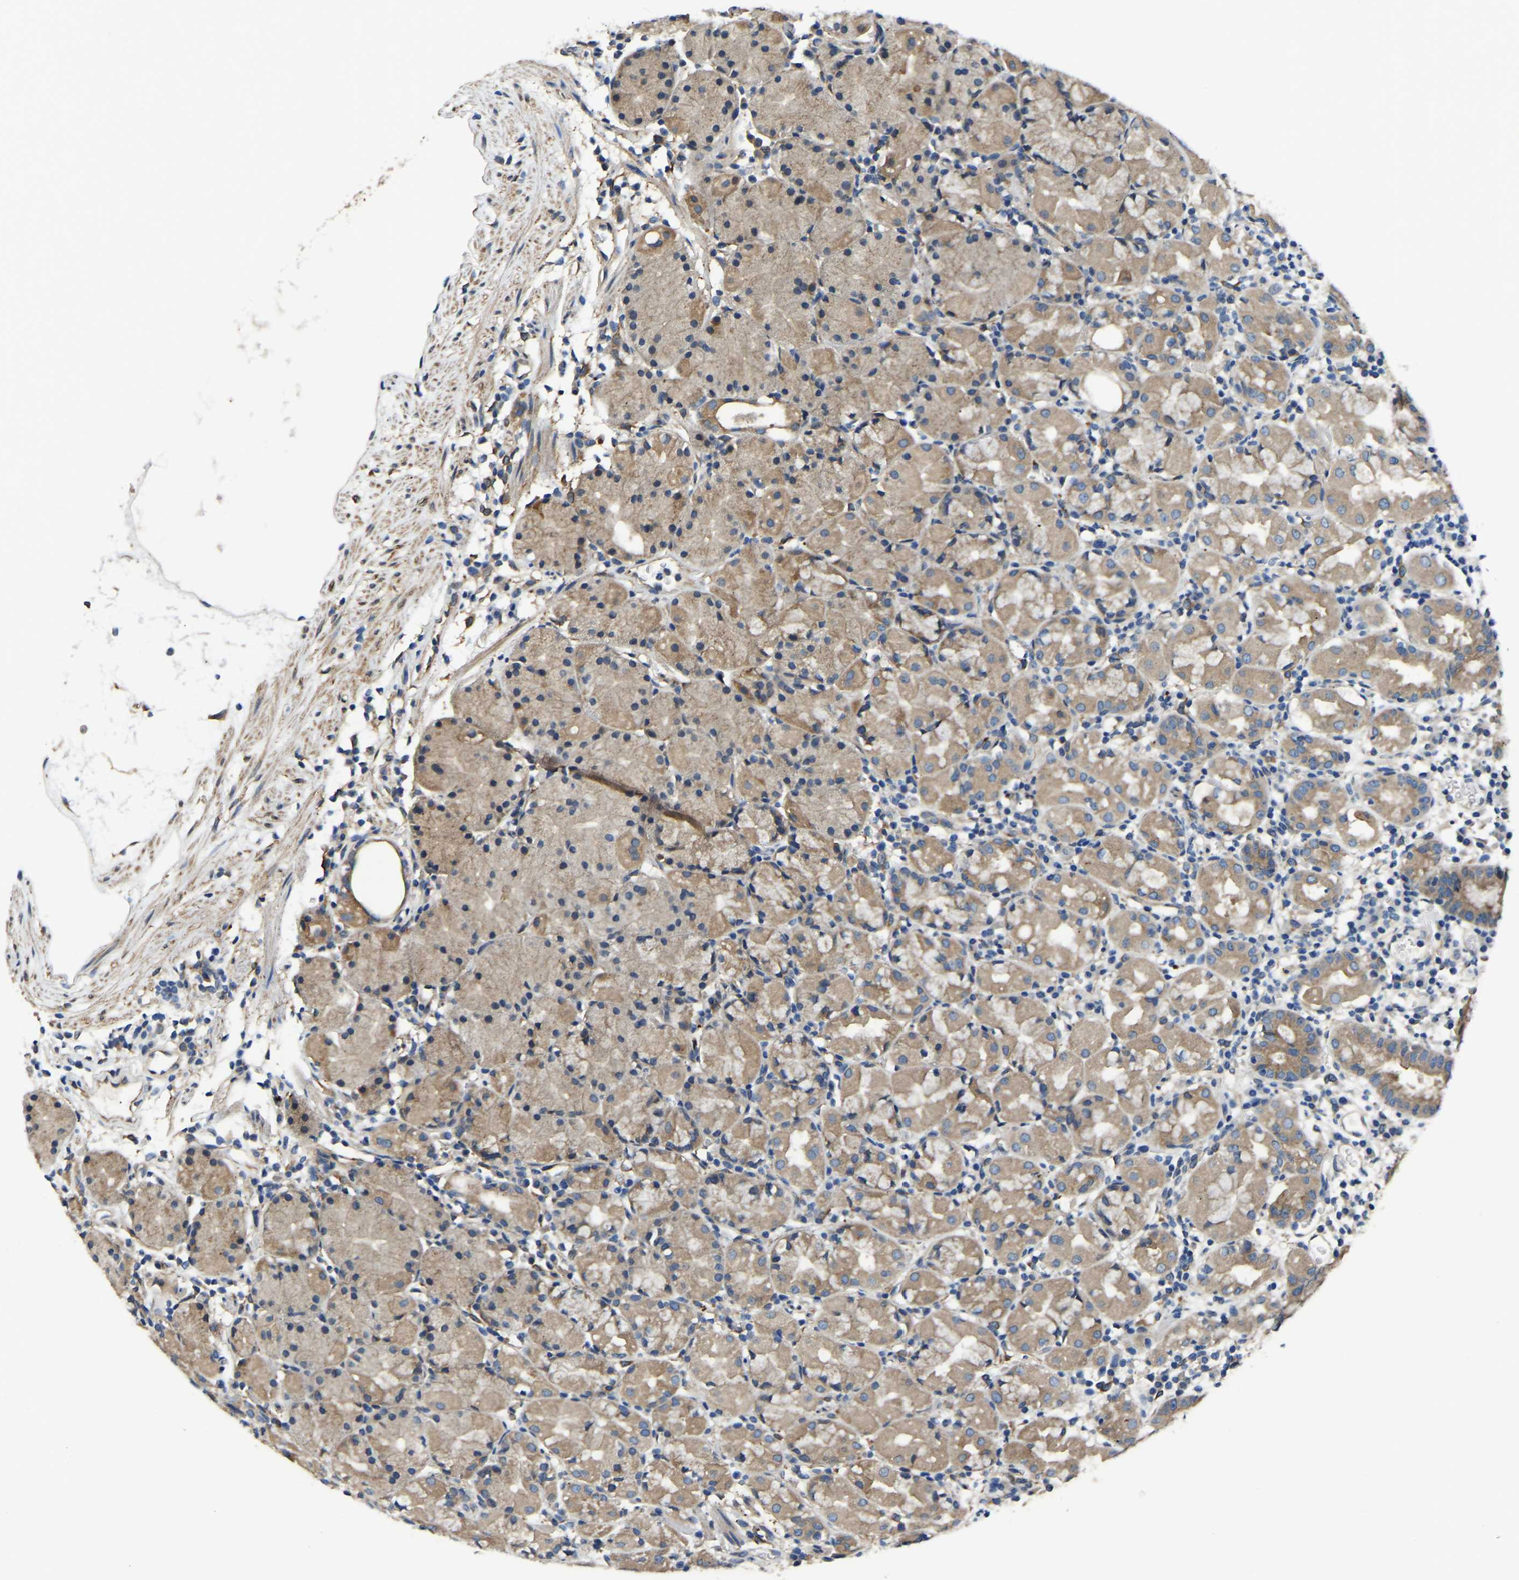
{"staining": {"intensity": "moderate", "quantity": ">75%", "location": "cytoplasmic/membranous"}, "tissue": "stomach", "cell_type": "Glandular cells", "image_type": "normal", "snomed": [{"axis": "morphology", "description": "Normal tissue, NOS"}, {"axis": "topography", "description": "Stomach"}, {"axis": "topography", "description": "Stomach, lower"}], "caption": "Brown immunohistochemical staining in normal stomach demonstrates moderate cytoplasmic/membranous positivity in about >75% of glandular cells. (DAB (3,3'-diaminobenzidine) IHC, brown staining for protein, blue staining for nuclei).", "gene": "ARL6IP5", "patient": {"sex": "female", "age": 75}}